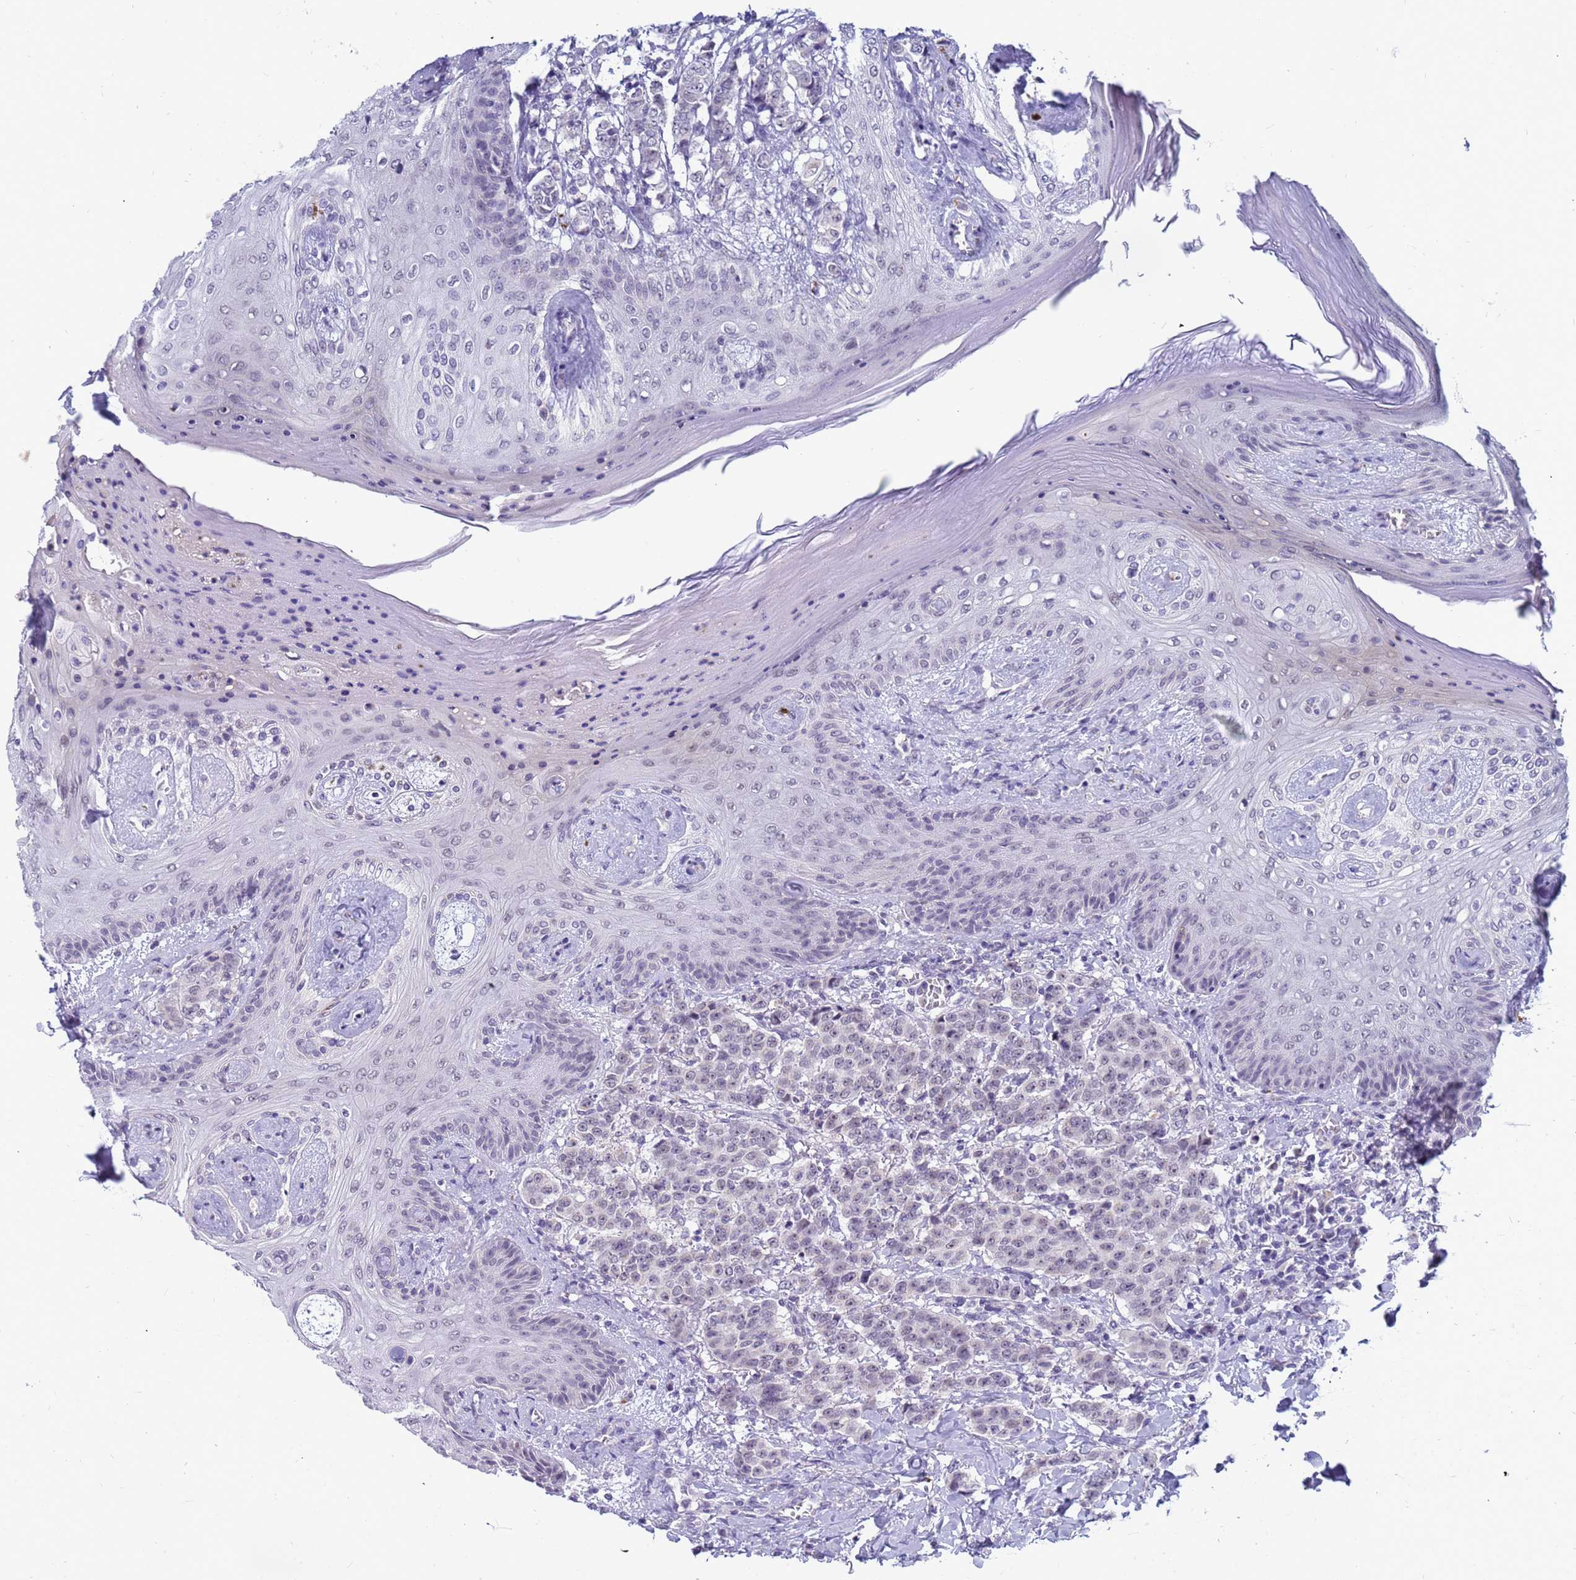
{"staining": {"intensity": "negative", "quantity": "none", "location": "none"}, "tissue": "breast cancer", "cell_type": "Tumor cells", "image_type": "cancer", "snomed": [{"axis": "morphology", "description": "Duct carcinoma"}, {"axis": "topography", "description": "Breast"}], "caption": "This image is of breast cancer (invasive ductal carcinoma) stained with immunohistochemistry (IHC) to label a protein in brown with the nuclei are counter-stained blue. There is no positivity in tumor cells.", "gene": "CXorf65", "patient": {"sex": "female", "age": 40}}